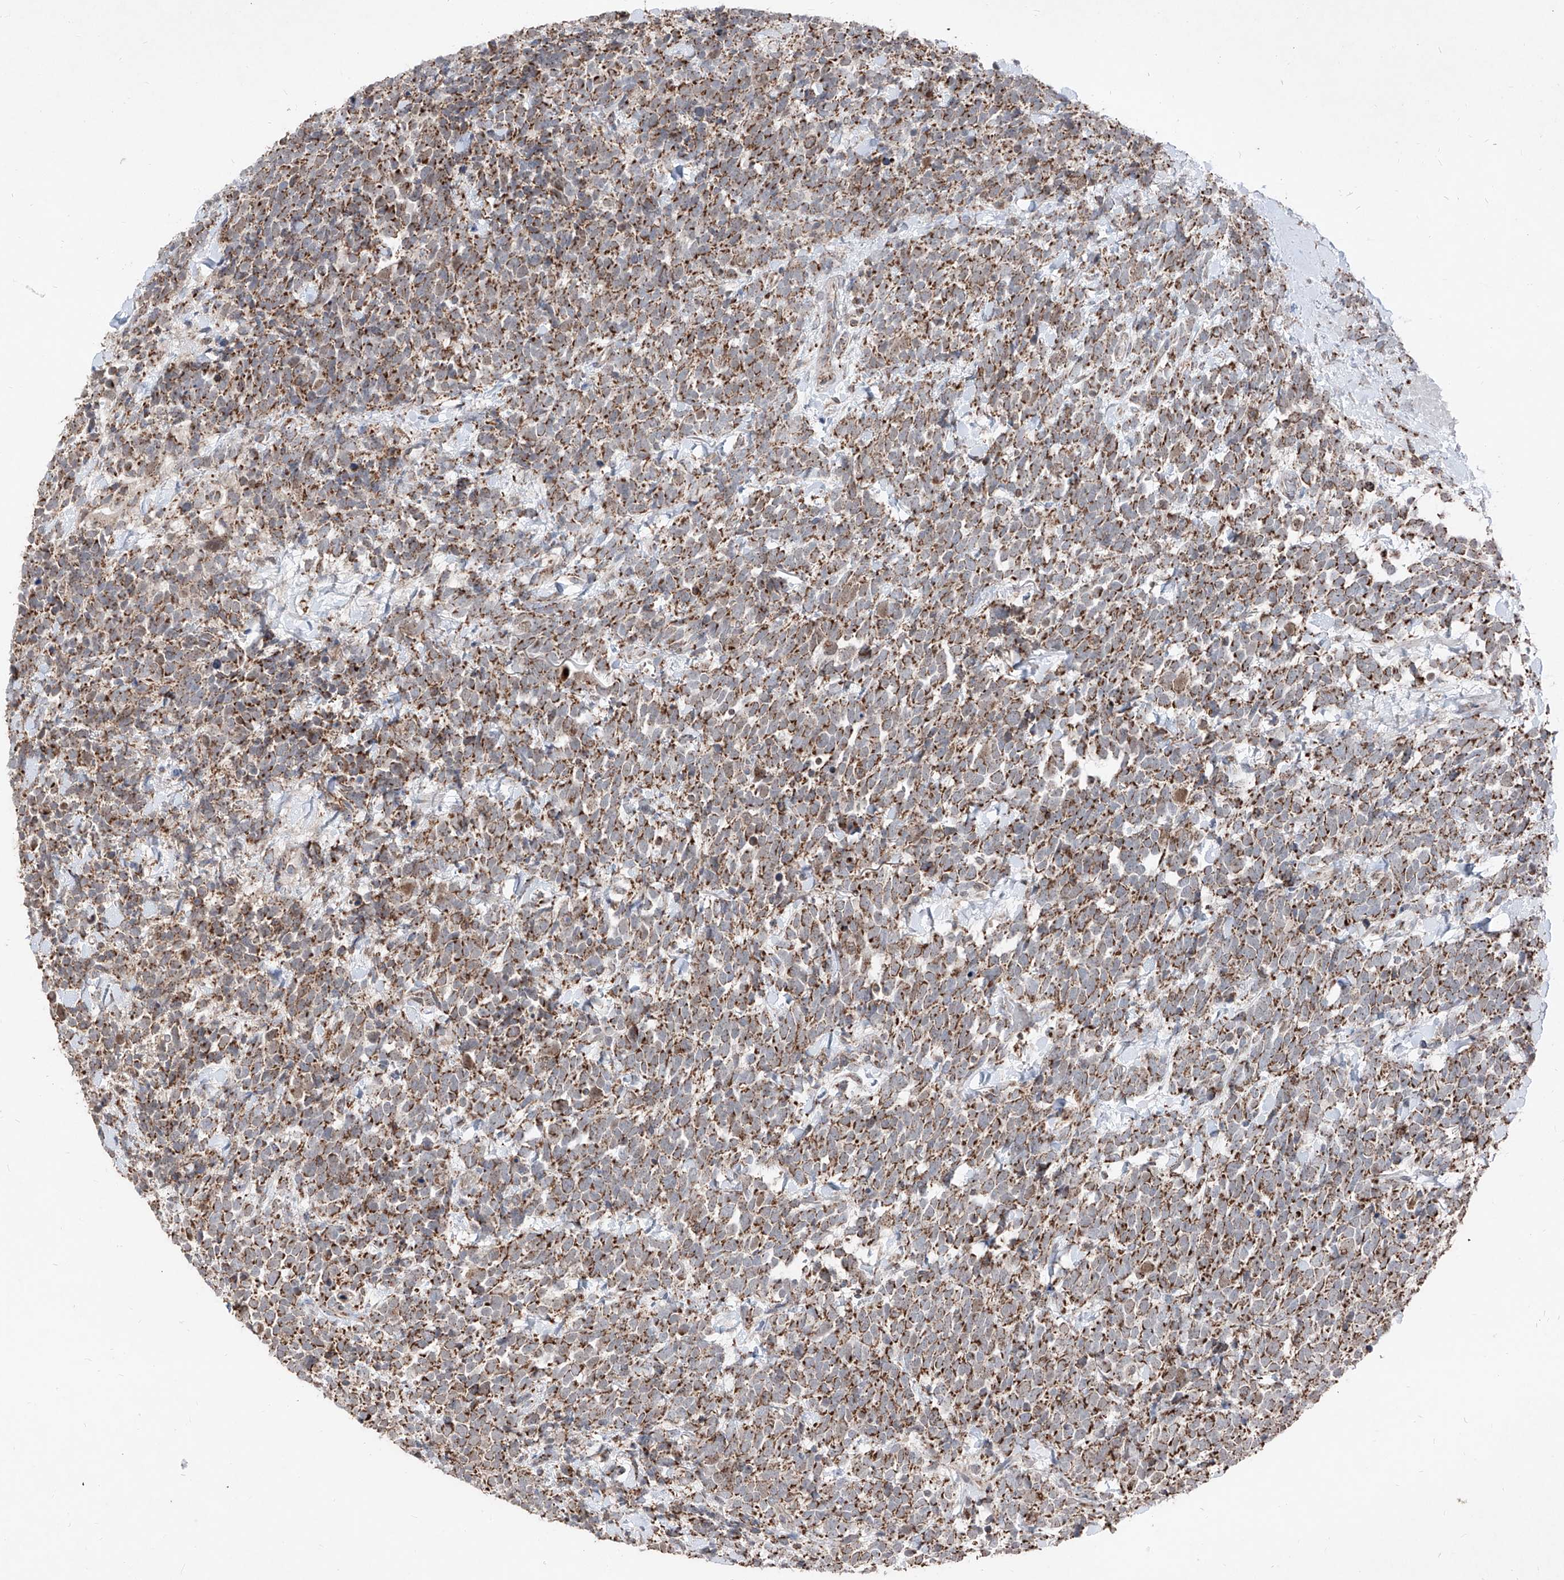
{"staining": {"intensity": "moderate", "quantity": ">75%", "location": "cytoplasmic/membranous"}, "tissue": "urothelial cancer", "cell_type": "Tumor cells", "image_type": "cancer", "snomed": [{"axis": "morphology", "description": "Urothelial carcinoma, High grade"}, {"axis": "topography", "description": "Urinary bladder"}], "caption": "Brown immunohistochemical staining in high-grade urothelial carcinoma reveals moderate cytoplasmic/membranous expression in about >75% of tumor cells.", "gene": "NDUFB3", "patient": {"sex": "female", "age": 82}}